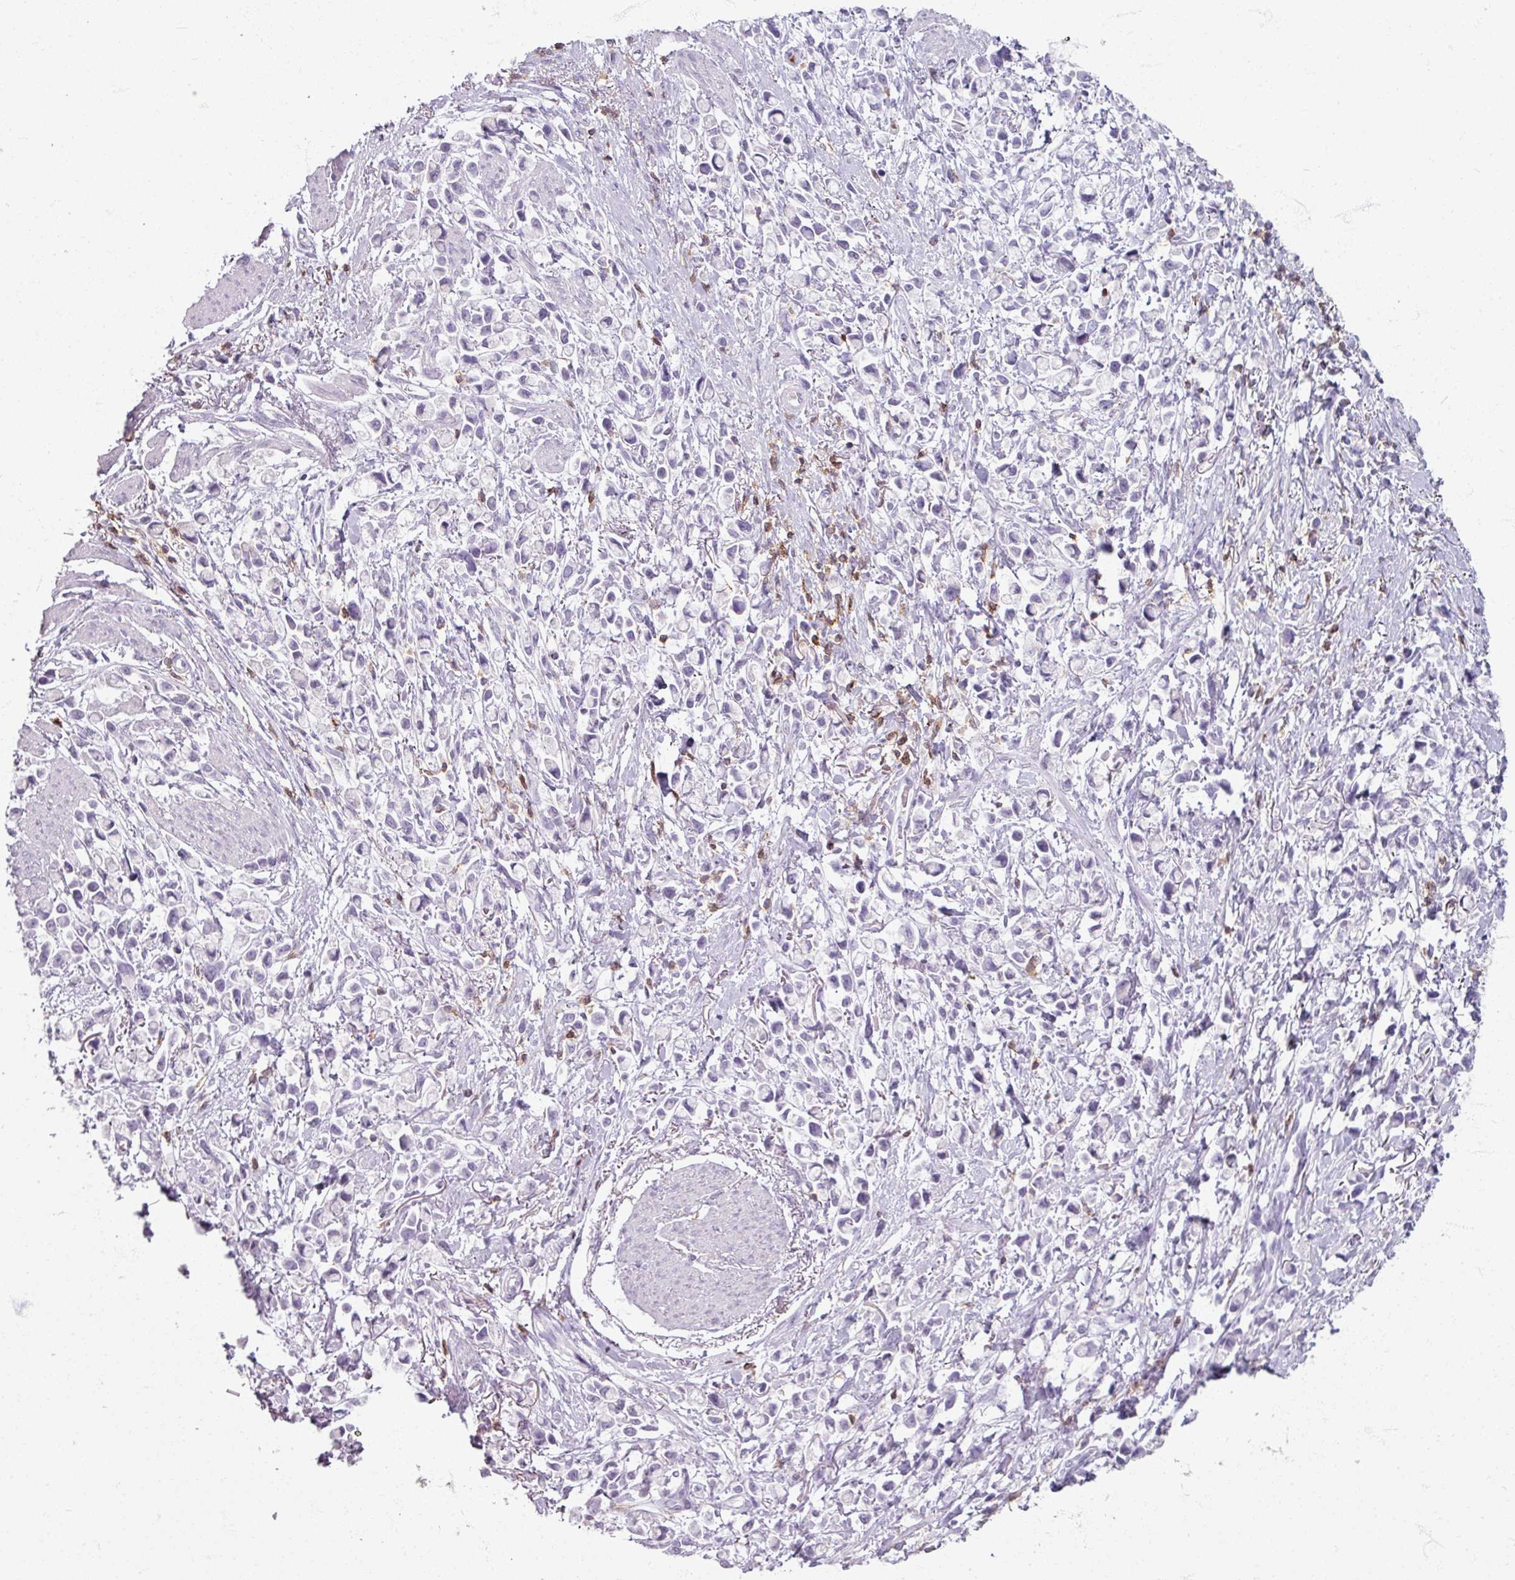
{"staining": {"intensity": "negative", "quantity": "none", "location": "none"}, "tissue": "stomach cancer", "cell_type": "Tumor cells", "image_type": "cancer", "snomed": [{"axis": "morphology", "description": "Adenocarcinoma, NOS"}, {"axis": "topography", "description": "Stomach"}], "caption": "IHC image of neoplastic tissue: adenocarcinoma (stomach) stained with DAB (3,3'-diaminobenzidine) demonstrates no significant protein expression in tumor cells.", "gene": "PTPRC", "patient": {"sex": "female", "age": 81}}